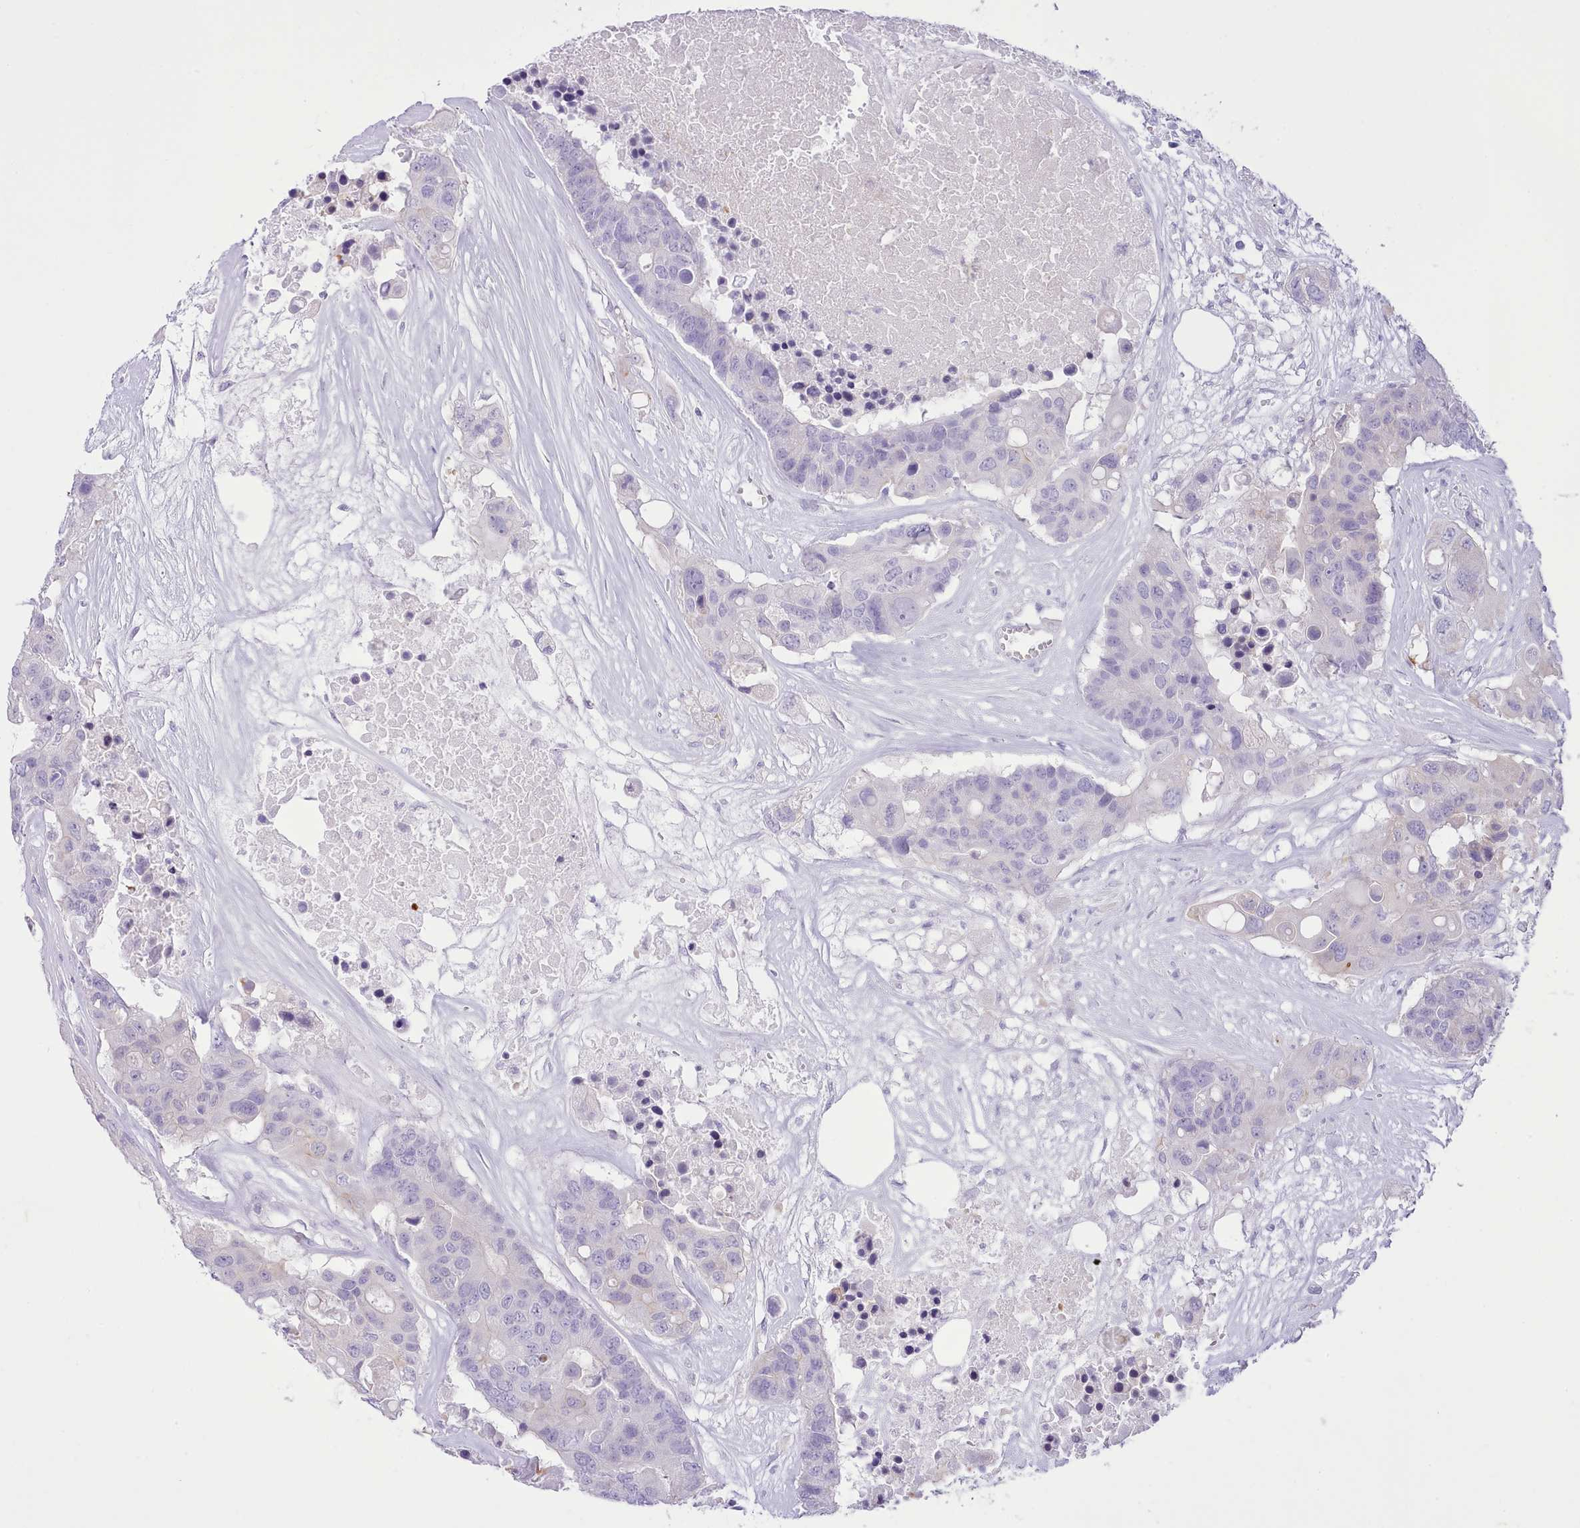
{"staining": {"intensity": "negative", "quantity": "none", "location": "none"}, "tissue": "colorectal cancer", "cell_type": "Tumor cells", "image_type": "cancer", "snomed": [{"axis": "morphology", "description": "Adenocarcinoma, NOS"}, {"axis": "topography", "description": "Colon"}], "caption": "Immunohistochemistry (IHC) of colorectal adenocarcinoma shows no expression in tumor cells.", "gene": "MDFI", "patient": {"sex": "male", "age": 77}}